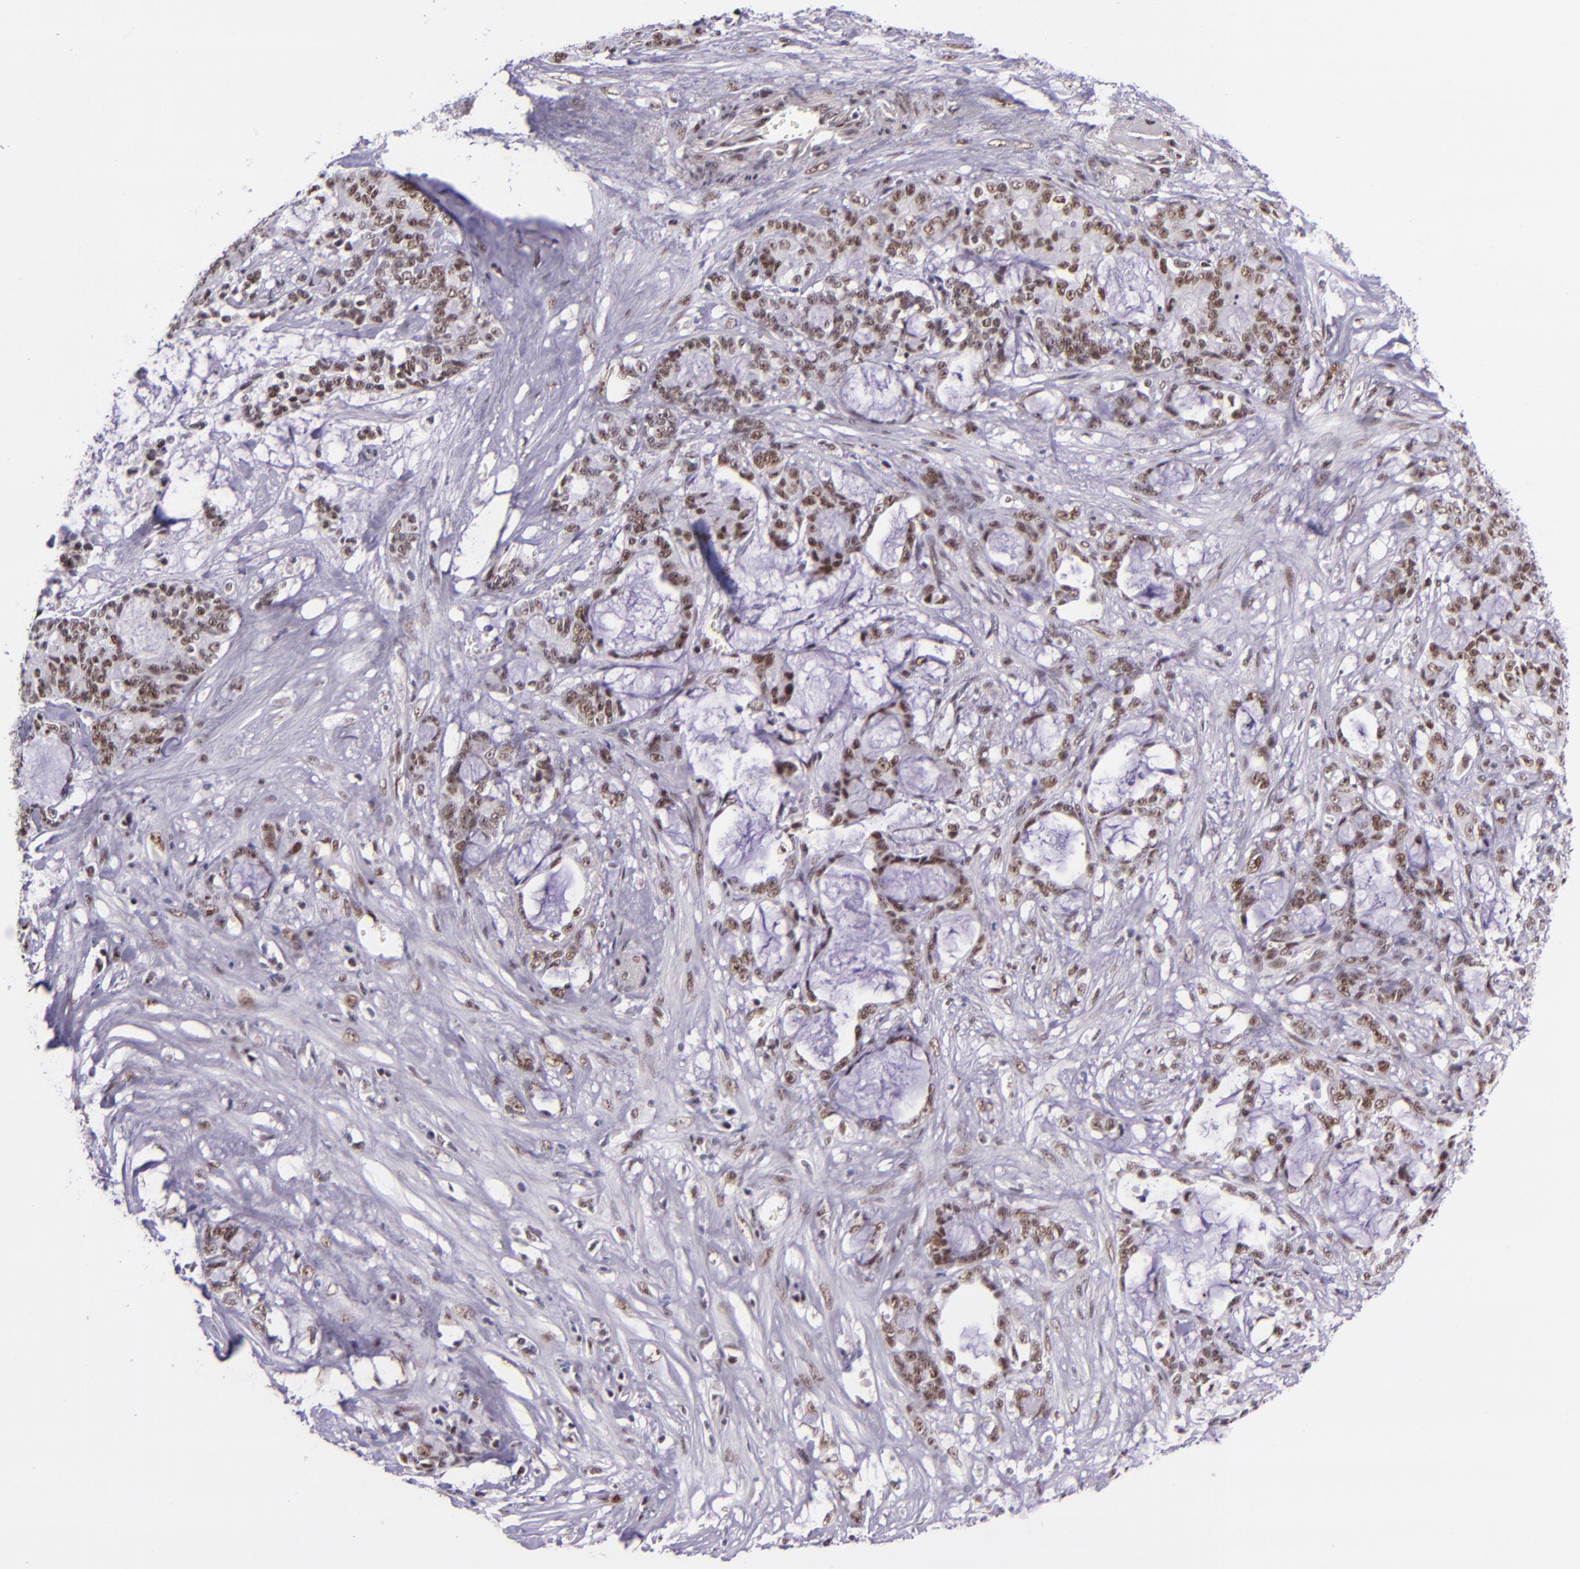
{"staining": {"intensity": "moderate", "quantity": ">75%", "location": "nuclear"}, "tissue": "pancreatic cancer", "cell_type": "Tumor cells", "image_type": "cancer", "snomed": [{"axis": "morphology", "description": "Adenocarcinoma, NOS"}, {"axis": "topography", "description": "Pancreas"}], "caption": "Pancreatic cancer (adenocarcinoma) stained with a brown dye exhibits moderate nuclear positive positivity in approximately >75% of tumor cells.", "gene": "GPKOW", "patient": {"sex": "female", "age": 73}}